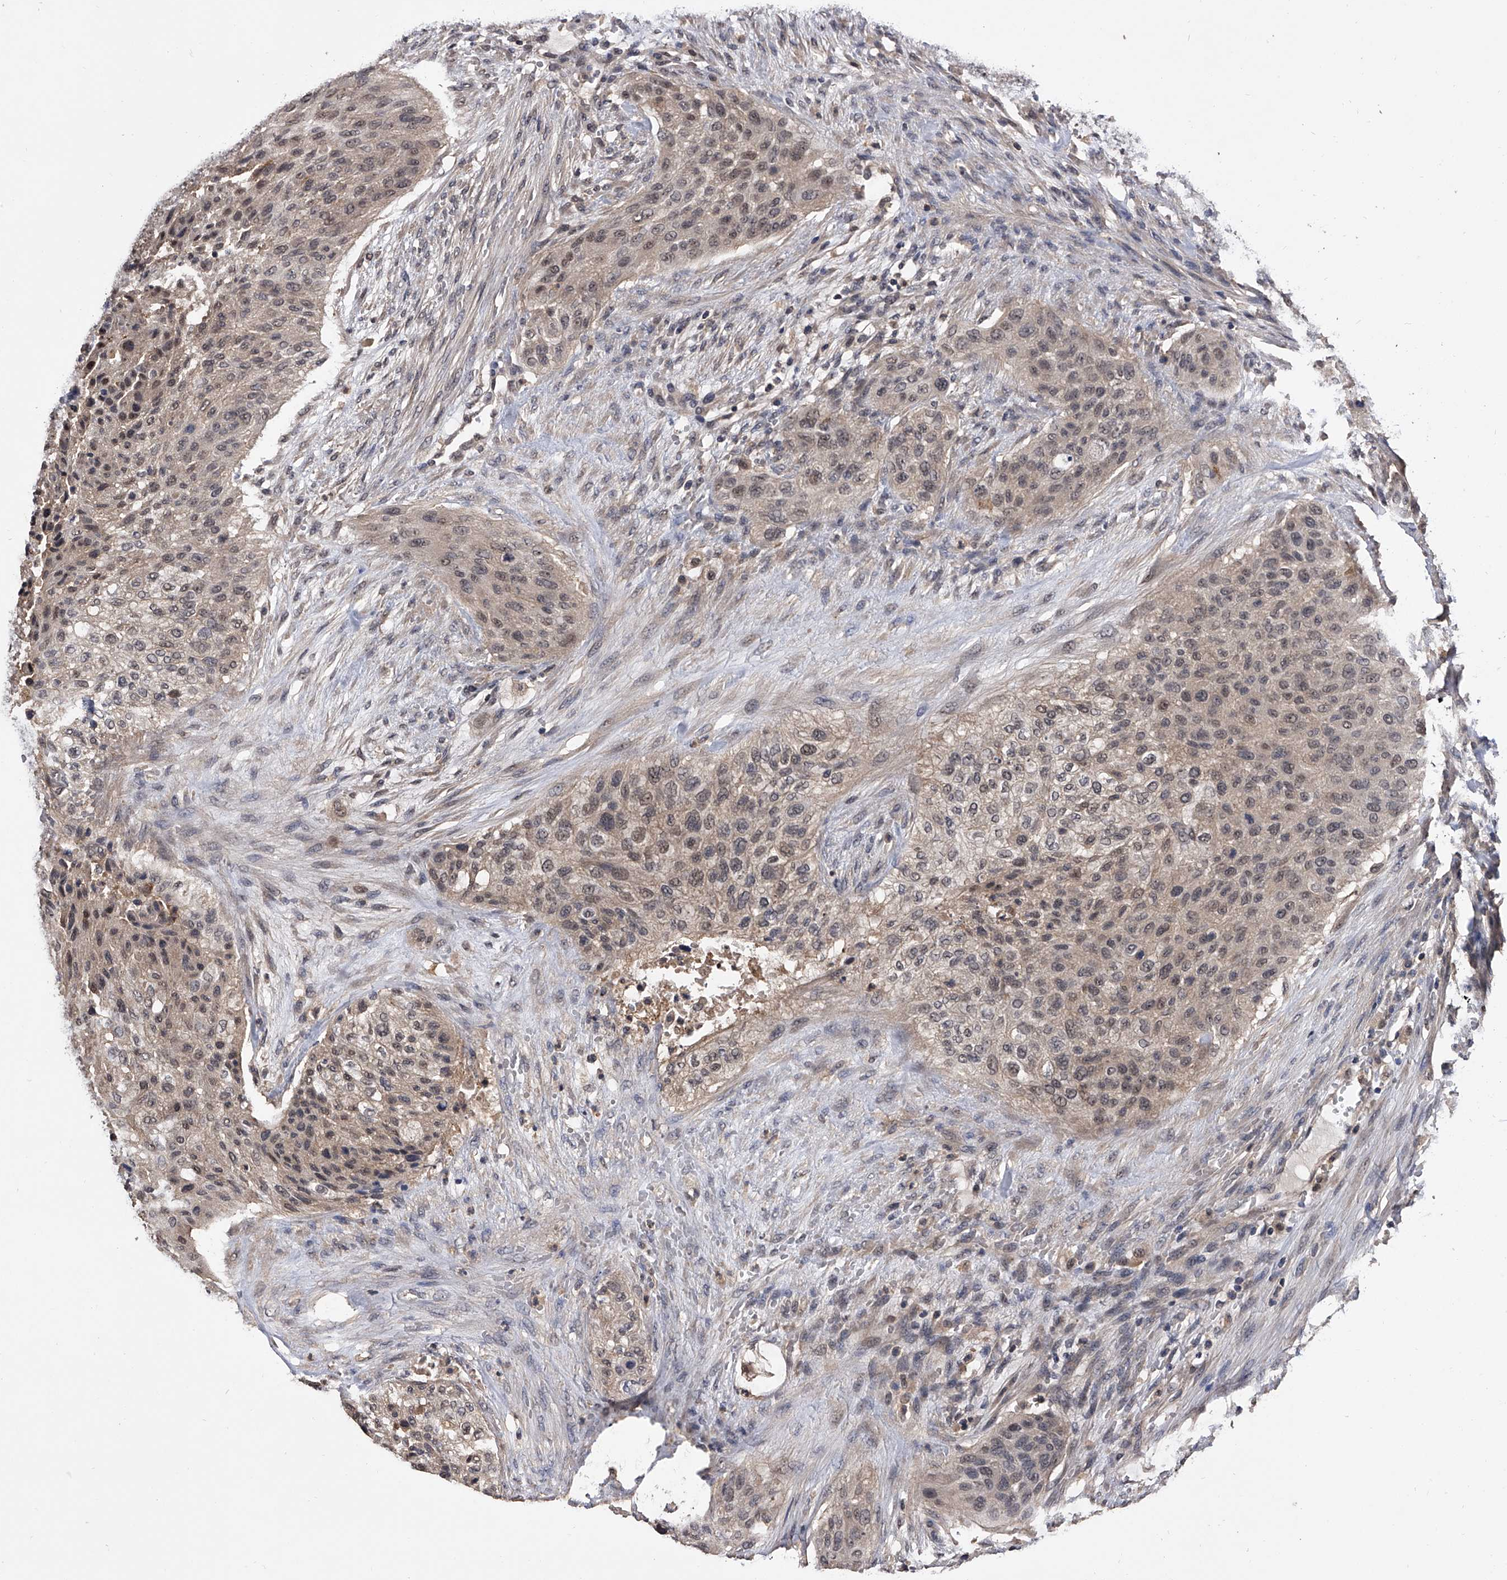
{"staining": {"intensity": "weak", "quantity": "25%-75%", "location": "cytoplasmic/membranous,nuclear"}, "tissue": "urothelial cancer", "cell_type": "Tumor cells", "image_type": "cancer", "snomed": [{"axis": "morphology", "description": "Urothelial carcinoma, High grade"}, {"axis": "topography", "description": "Urinary bladder"}], "caption": "Immunohistochemistry of human urothelial carcinoma (high-grade) displays low levels of weak cytoplasmic/membranous and nuclear expression in about 25%-75% of tumor cells. (Stains: DAB in brown, nuclei in blue, Microscopy: brightfield microscopy at high magnification).", "gene": "EFCAB7", "patient": {"sex": "male", "age": 35}}